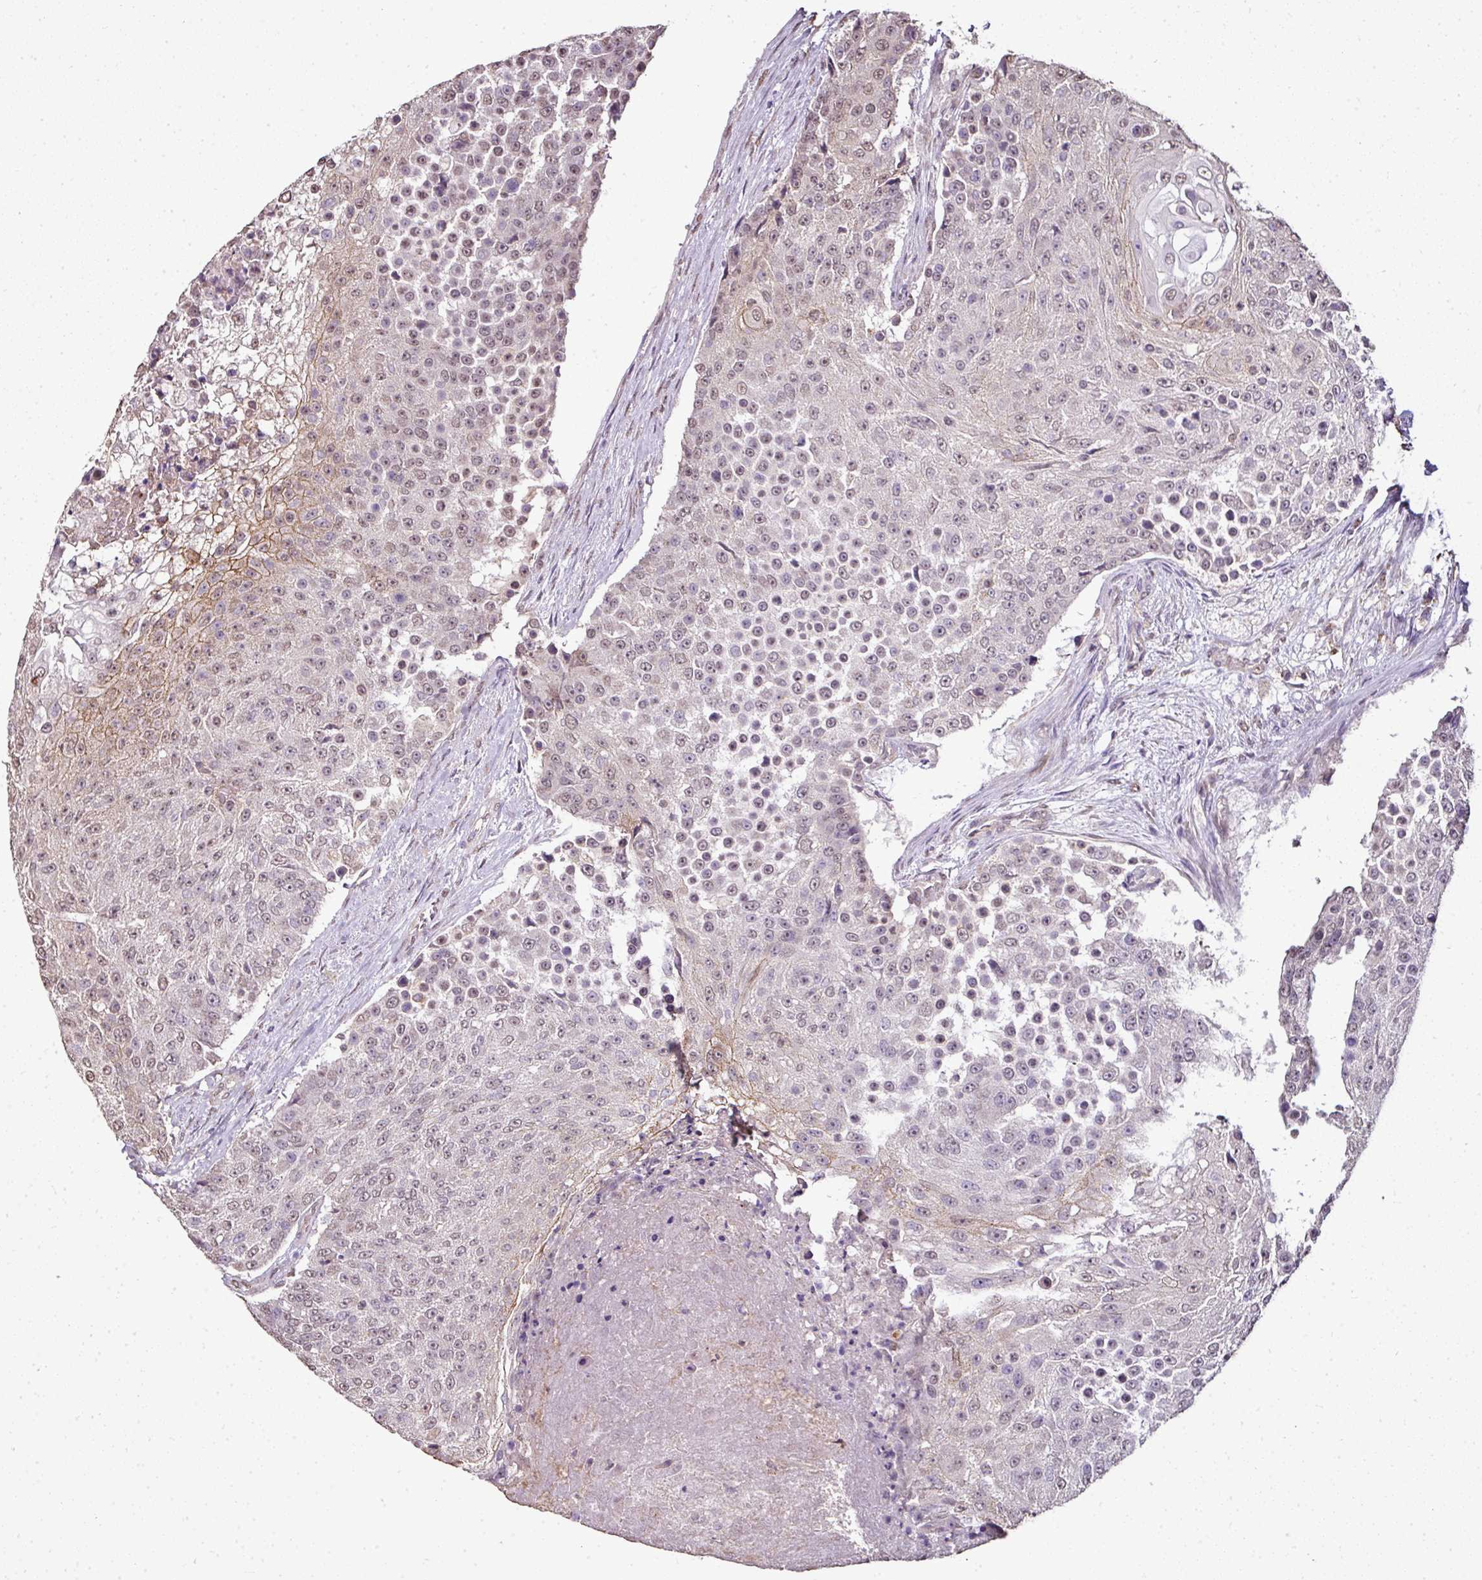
{"staining": {"intensity": "weak", "quantity": "<25%", "location": "cytoplasmic/membranous,nuclear"}, "tissue": "urothelial cancer", "cell_type": "Tumor cells", "image_type": "cancer", "snomed": [{"axis": "morphology", "description": "Urothelial carcinoma, High grade"}, {"axis": "topography", "description": "Urinary bladder"}], "caption": "An IHC photomicrograph of high-grade urothelial carcinoma is shown. There is no staining in tumor cells of high-grade urothelial carcinoma.", "gene": "JPH2", "patient": {"sex": "female", "age": 63}}